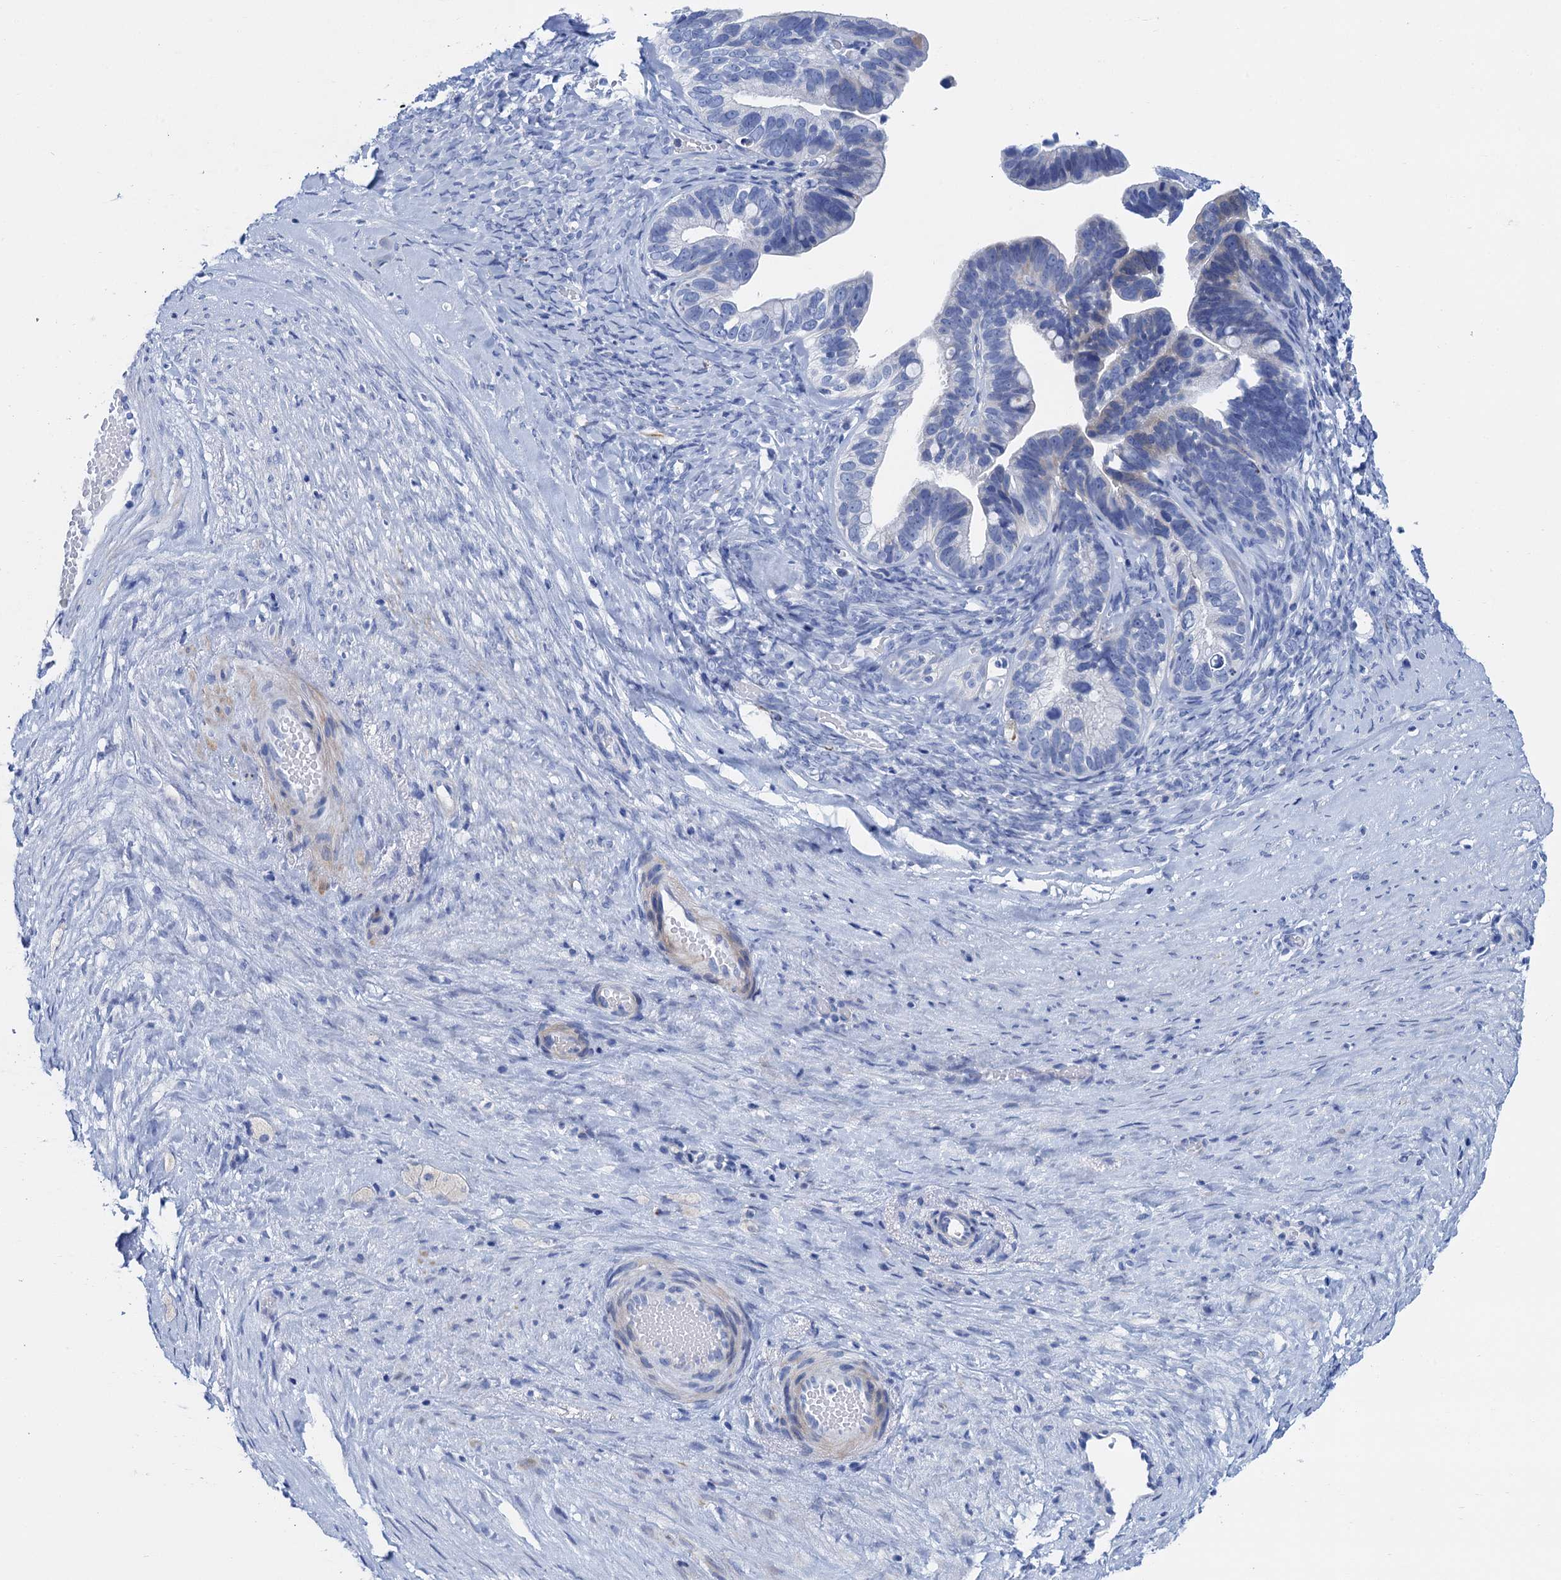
{"staining": {"intensity": "negative", "quantity": "none", "location": "none"}, "tissue": "ovarian cancer", "cell_type": "Tumor cells", "image_type": "cancer", "snomed": [{"axis": "morphology", "description": "Cystadenocarcinoma, serous, NOS"}, {"axis": "topography", "description": "Ovary"}], "caption": "Immunohistochemistry micrograph of ovarian cancer (serous cystadenocarcinoma) stained for a protein (brown), which shows no positivity in tumor cells.", "gene": "NLRP10", "patient": {"sex": "female", "age": 56}}